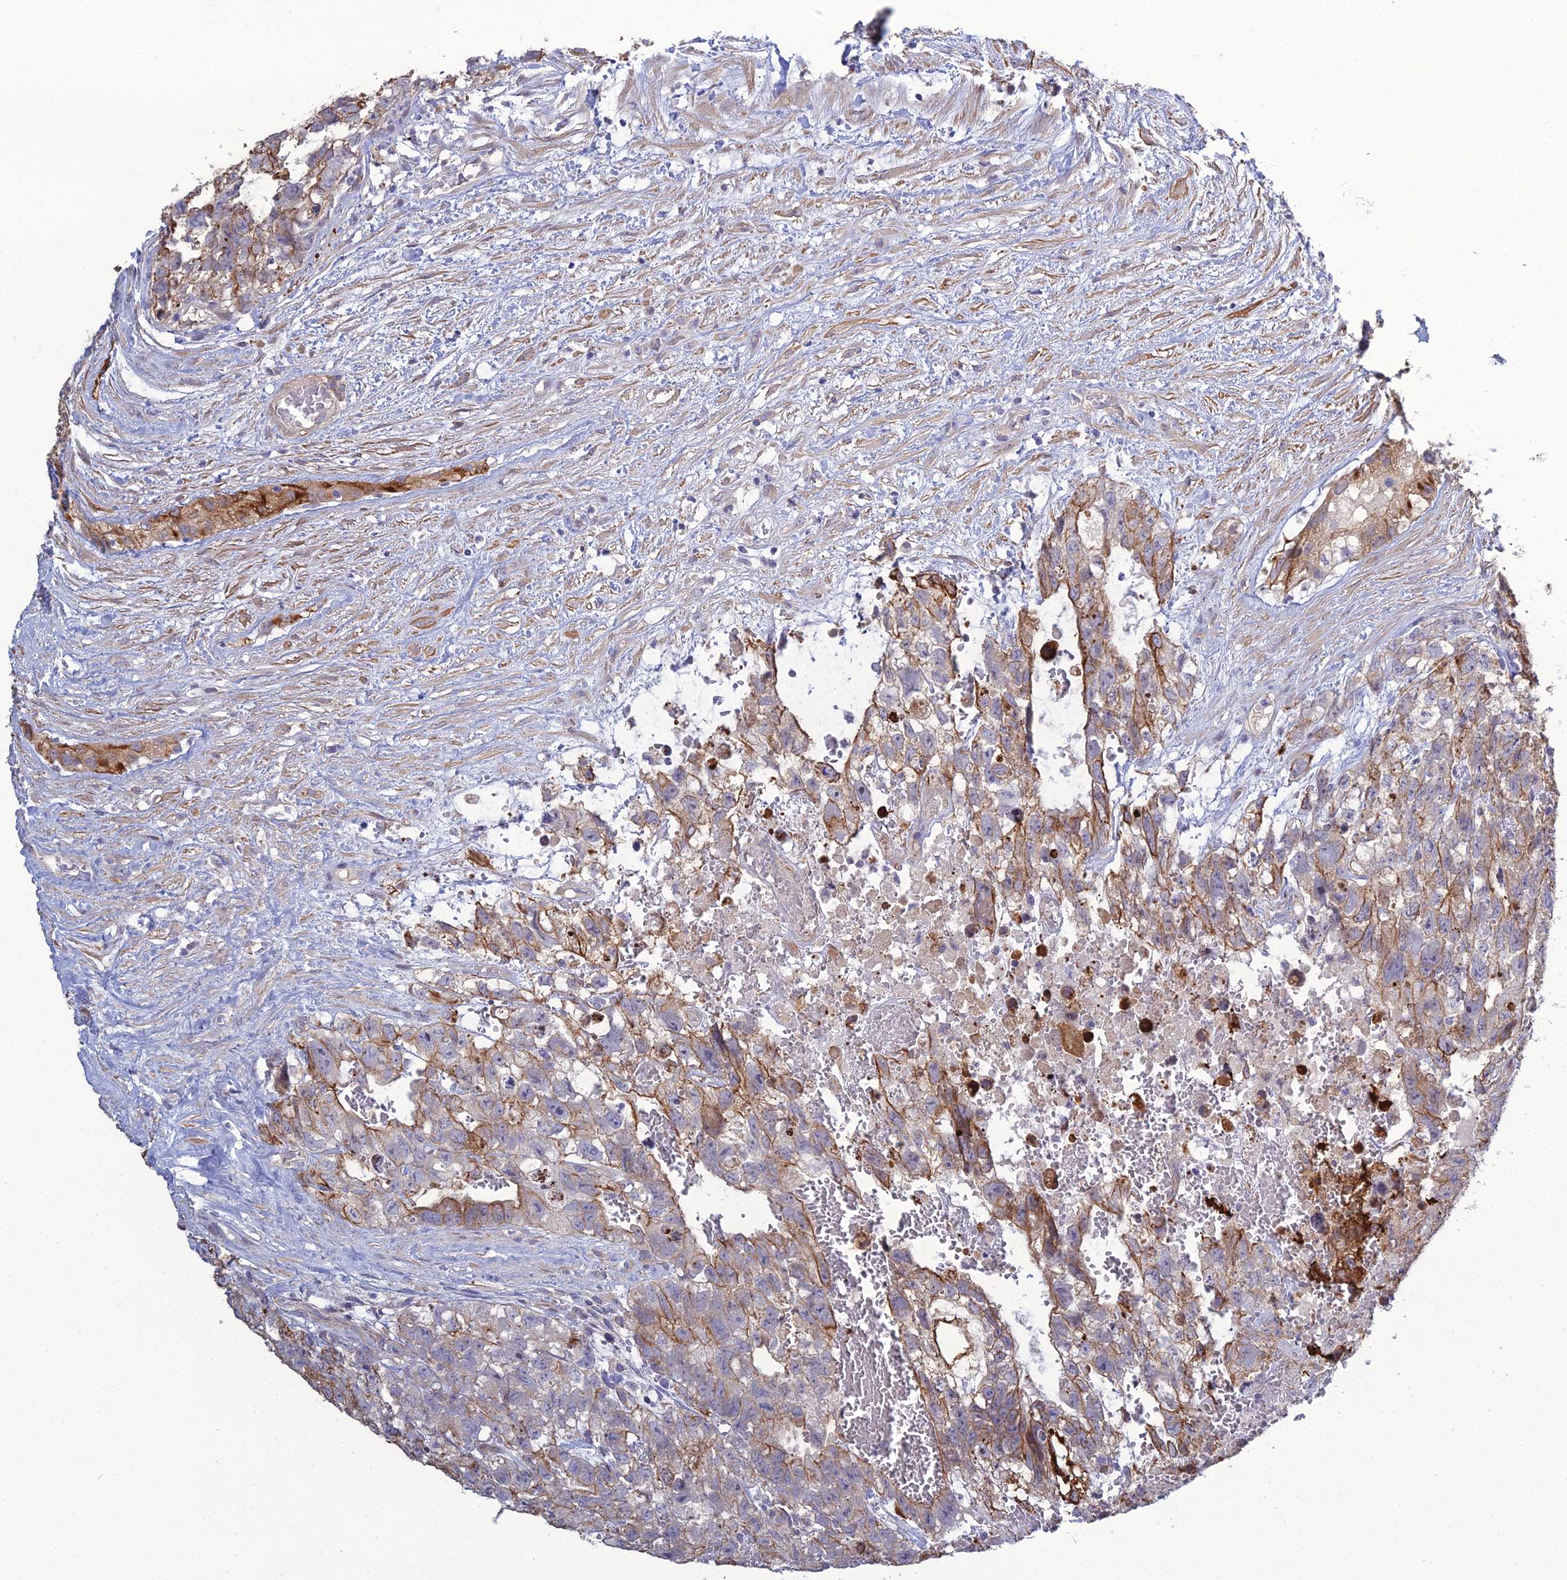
{"staining": {"intensity": "moderate", "quantity": "25%-75%", "location": "cytoplasmic/membranous"}, "tissue": "testis cancer", "cell_type": "Tumor cells", "image_type": "cancer", "snomed": [{"axis": "morphology", "description": "Carcinoma, Embryonal, NOS"}, {"axis": "topography", "description": "Testis"}], "caption": "Moderate cytoplasmic/membranous expression for a protein is present in about 25%-75% of tumor cells of testis cancer using immunohistochemistry.", "gene": "LZTS2", "patient": {"sex": "male", "age": 26}}